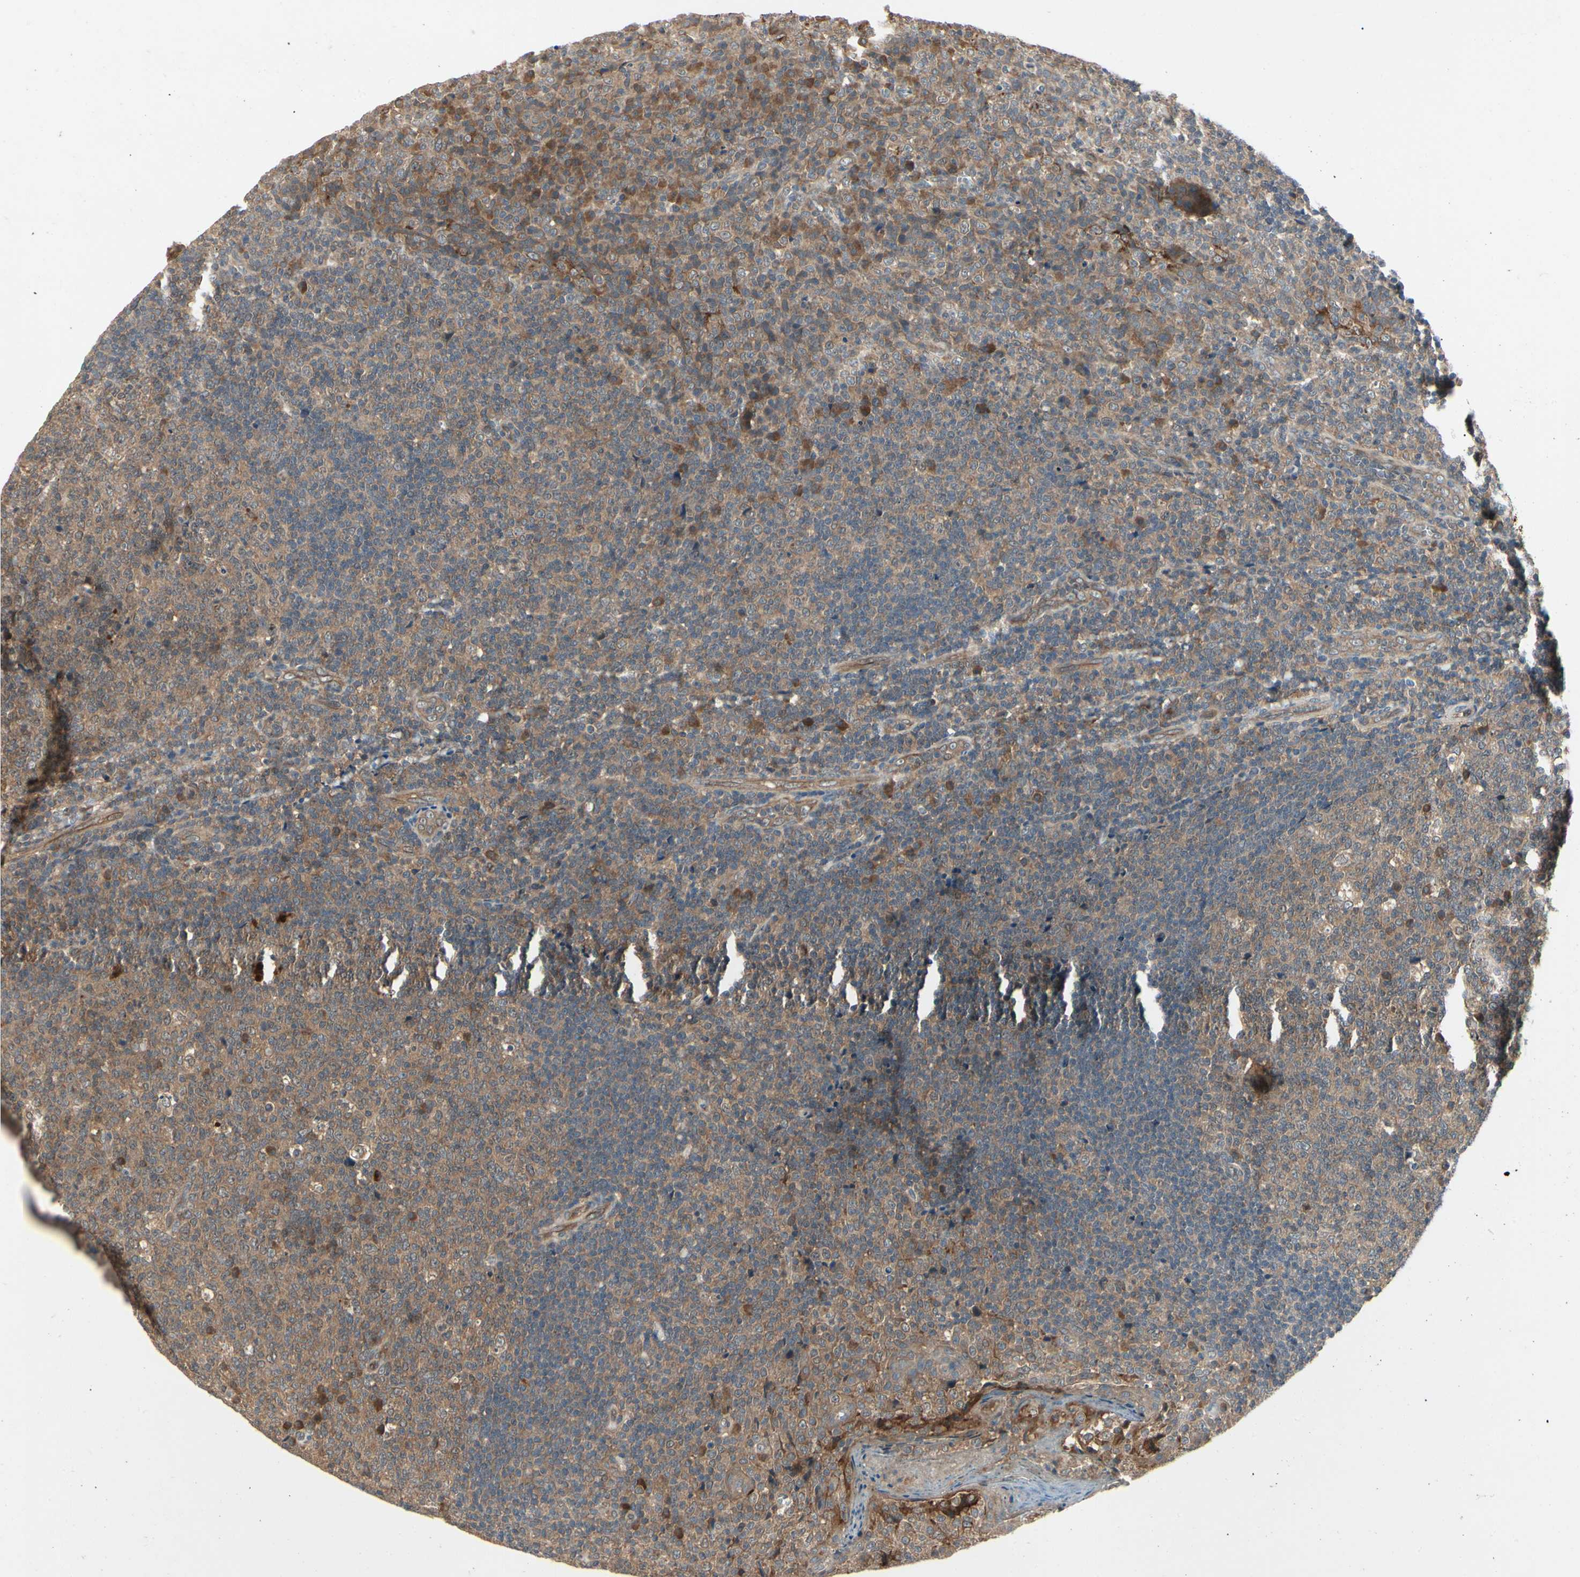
{"staining": {"intensity": "moderate", "quantity": ">75%", "location": "cytoplasmic/membranous"}, "tissue": "tonsil", "cell_type": "Germinal center cells", "image_type": "normal", "snomed": [{"axis": "morphology", "description": "Normal tissue, NOS"}, {"axis": "topography", "description": "Tonsil"}], "caption": "IHC photomicrograph of benign human tonsil stained for a protein (brown), which demonstrates medium levels of moderate cytoplasmic/membranous expression in about >75% of germinal center cells.", "gene": "RNF14", "patient": {"sex": "male", "age": 17}}